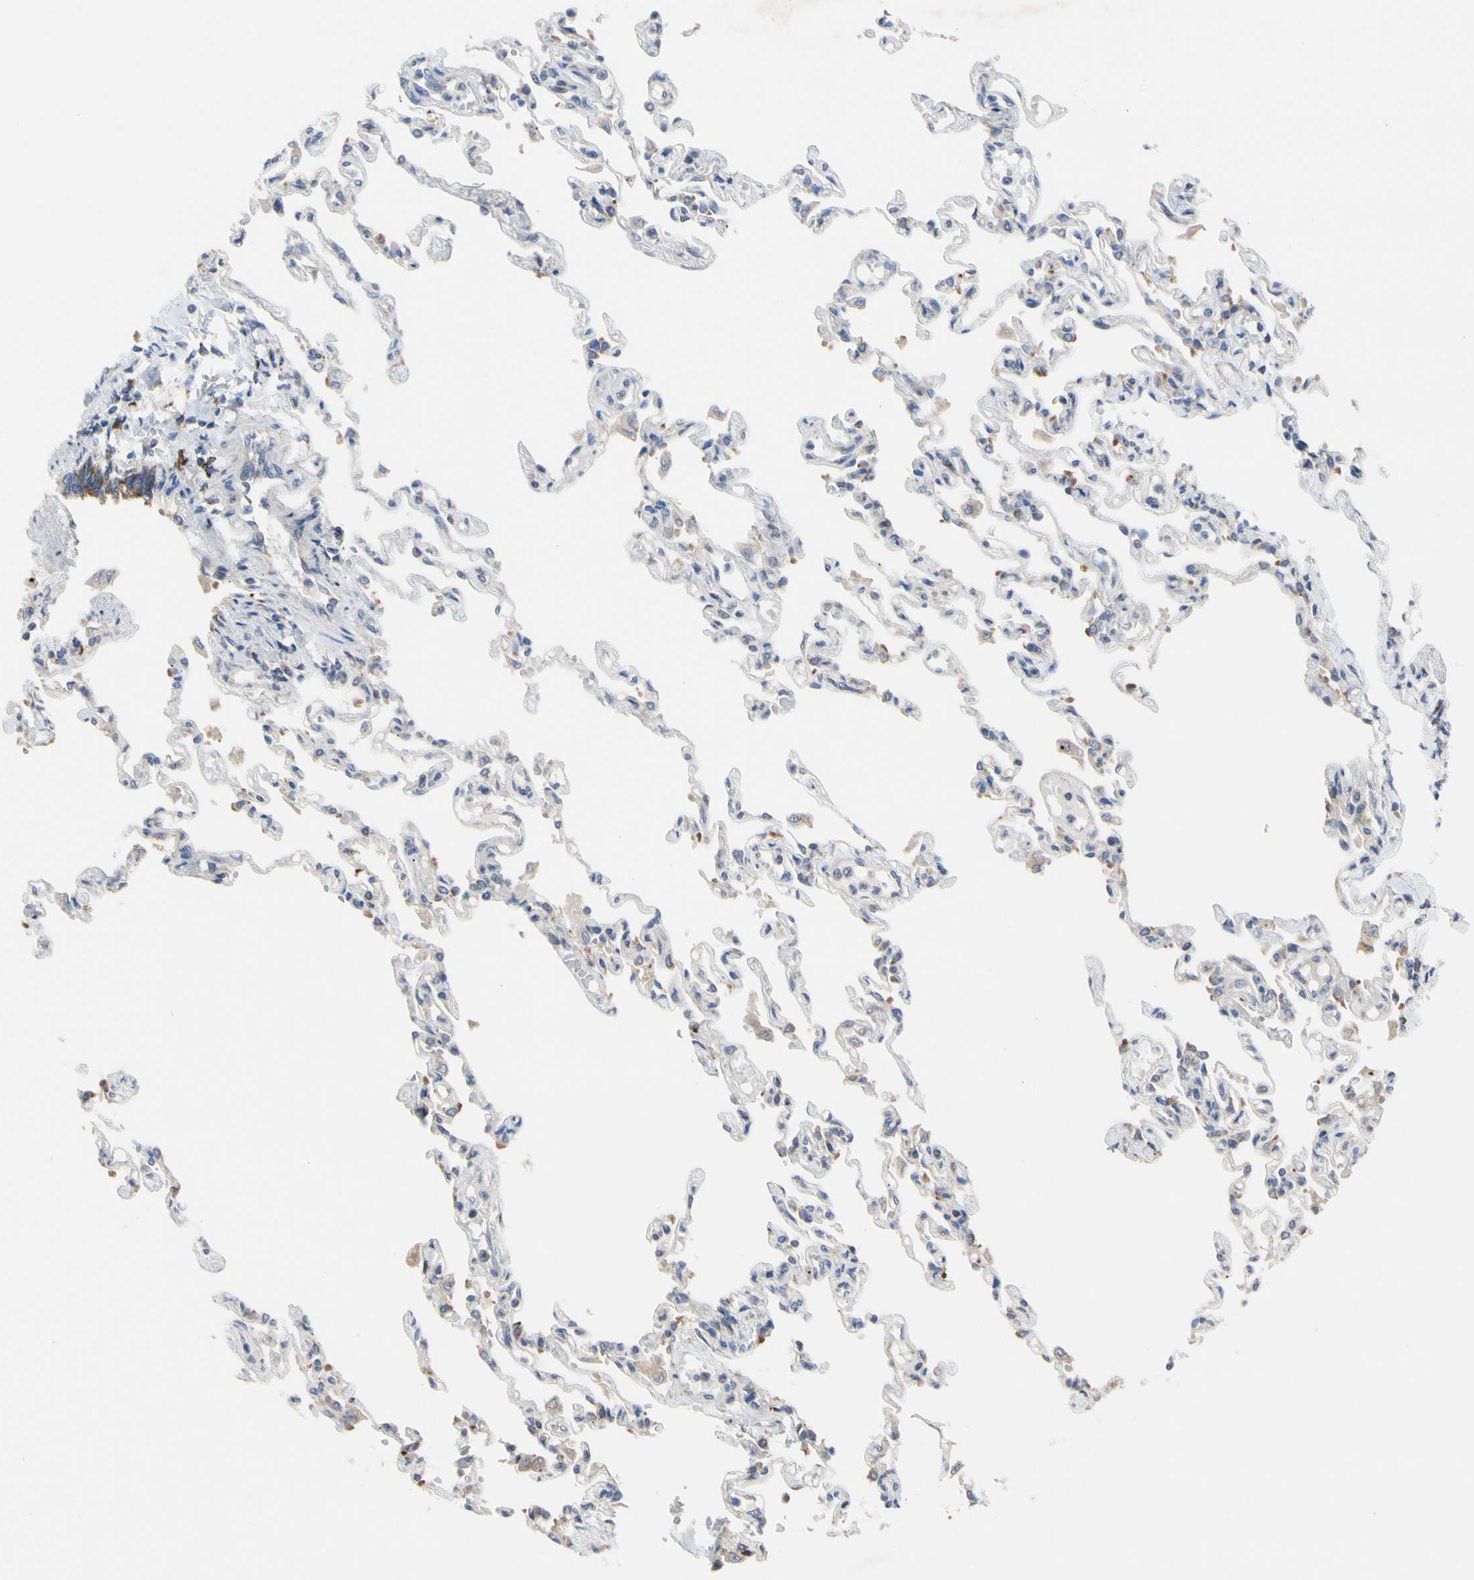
{"staining": {"intensity": "moderate", "quantity": "<25%", "location": "cytoplasmic/membranous"}, "tissue": "lung", "cell_type": "Alveolar cells", "image_type": "normal", "snomed": [{"axis": "morphology", "description": "Normal tissue, NOS"}, {"axis": "topography", "description": "Lung"}], "caption": "Protein expression analysis of unremarkable human lung reveals moderate cytoplasmic/membranous positivity in about <25% of alveolar cells.", "gene": "TTC14", "patient": {"sex": "male", "age": 21}}